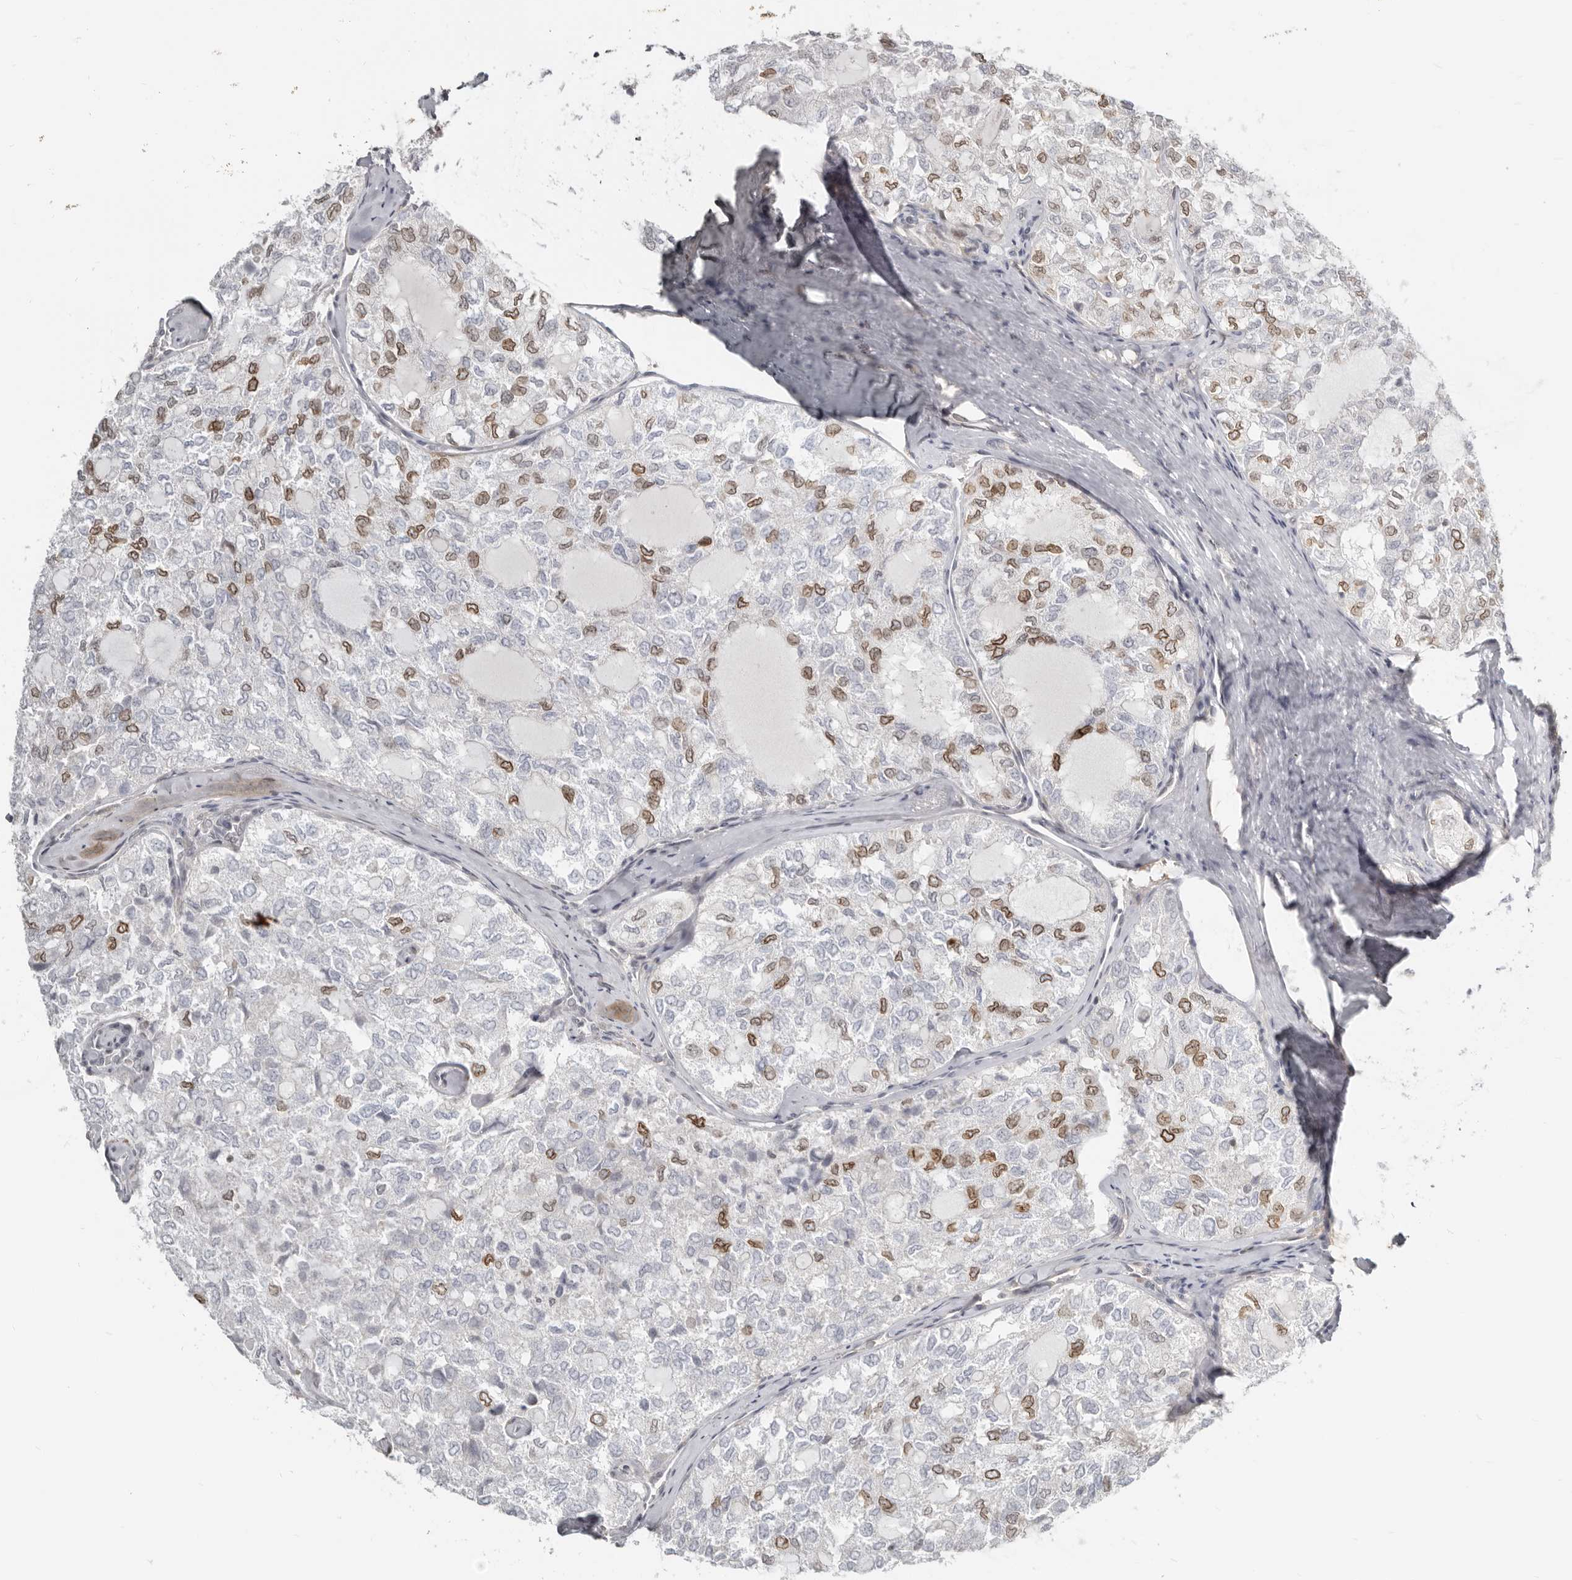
{"staining": {"intensity": "moderate", "quantity": "<25%", "location": "cytoplasmic/membranous,nuclear"}, "tissue": "thyroid cancer", "cell_type": "Tumor cells", "image_type": "cancer", "snomed": [{"axis": "morphology", "description": "Follicular adenoma carcinoma, NOS"}, {"axis": "topography", "description": "Thyroid gland"}], "caption": "Thyroid follicular adenoma carcinoma tissue reveals moderate cytoplasmic/membranous and nuclear expression in approximately <25% of tumor cells", "gene": "NUP153", "patient": {"sex": "male", "age": 75}}